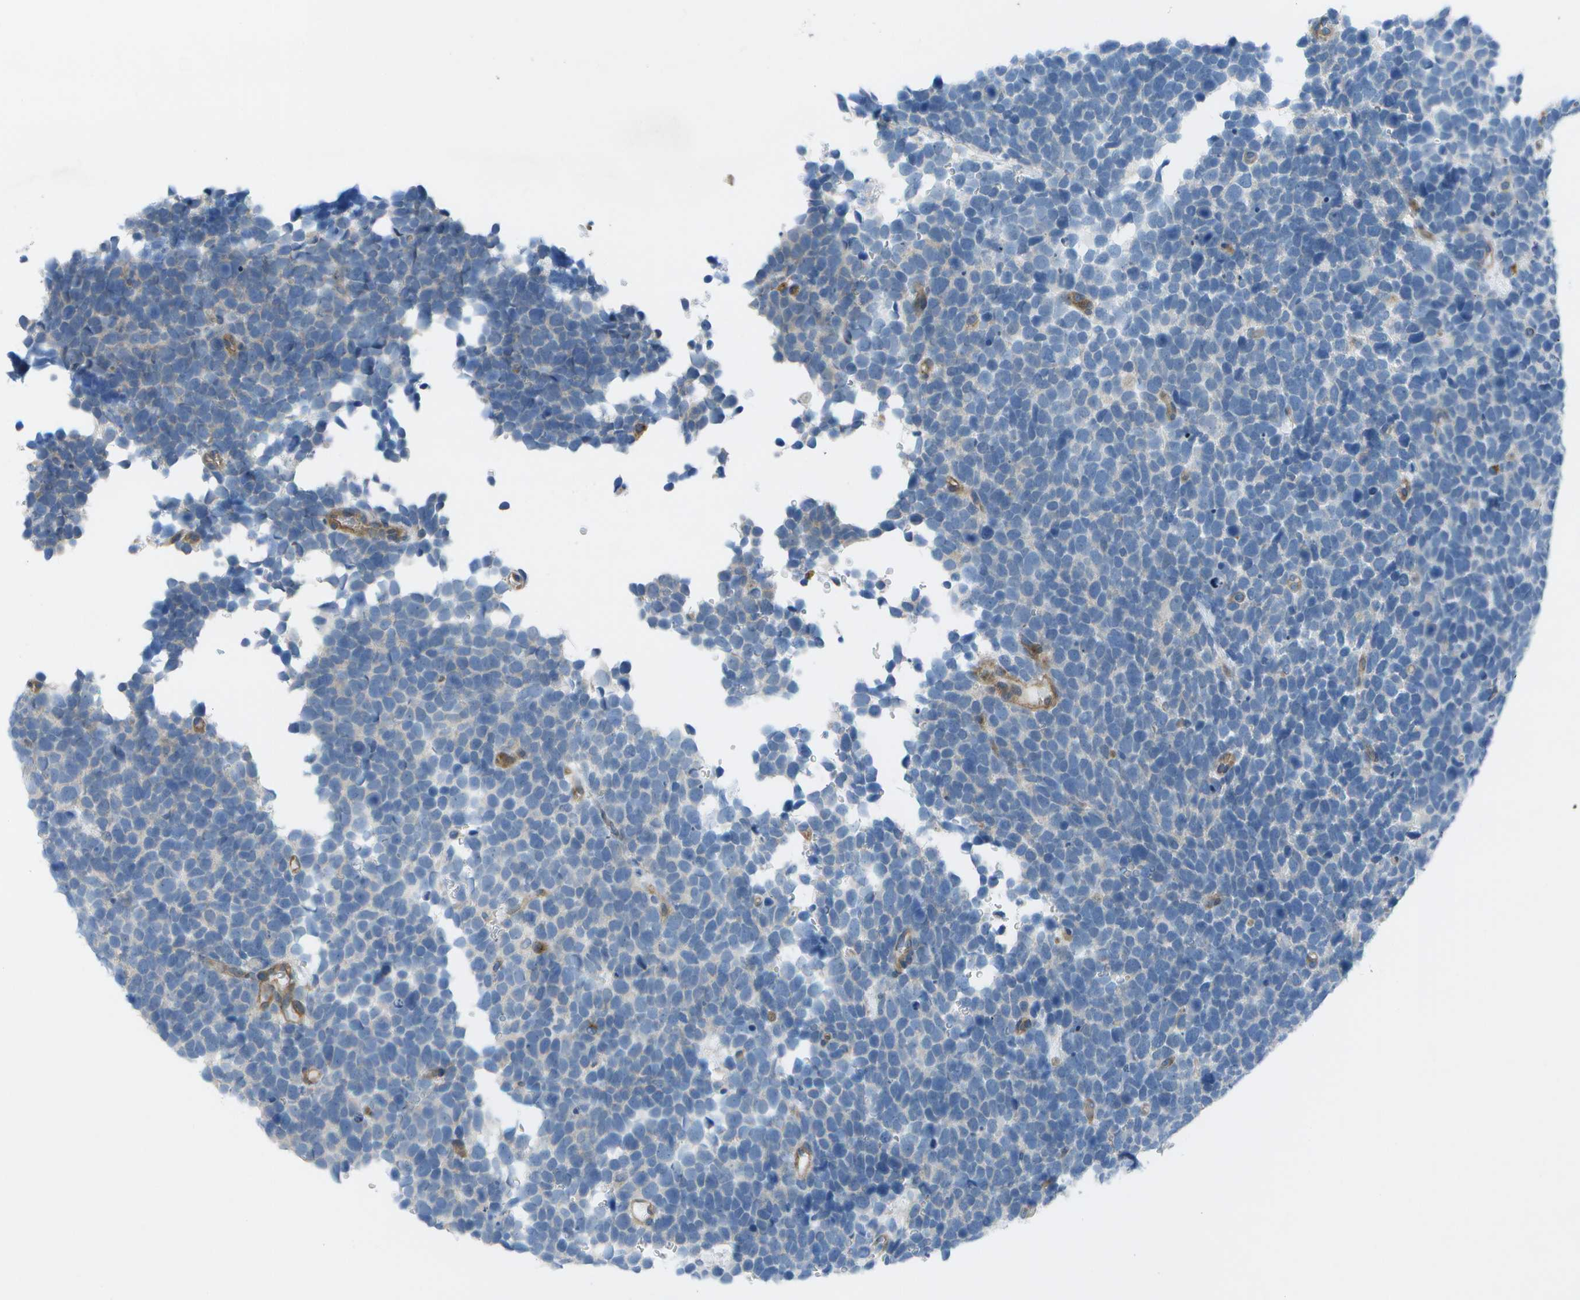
{"staining": {"intensity": "negative", "quantity": "none", "location": "none"}, "tissue": "urothelial cancer", "cell_type": "Tumor cells", "image_type": "cancer", "snomed": [{"axis": "morphology", "description": "Urothelial carcinoma, High grade"}, {"axis": "topography", "description": "Urinary bladder"}], "caption": "Protein analysis of urothelial cancer shows no significant expression in tumor cells.", "gene": "SORBS3", "patient": {"sex": "female", "age": 82}}